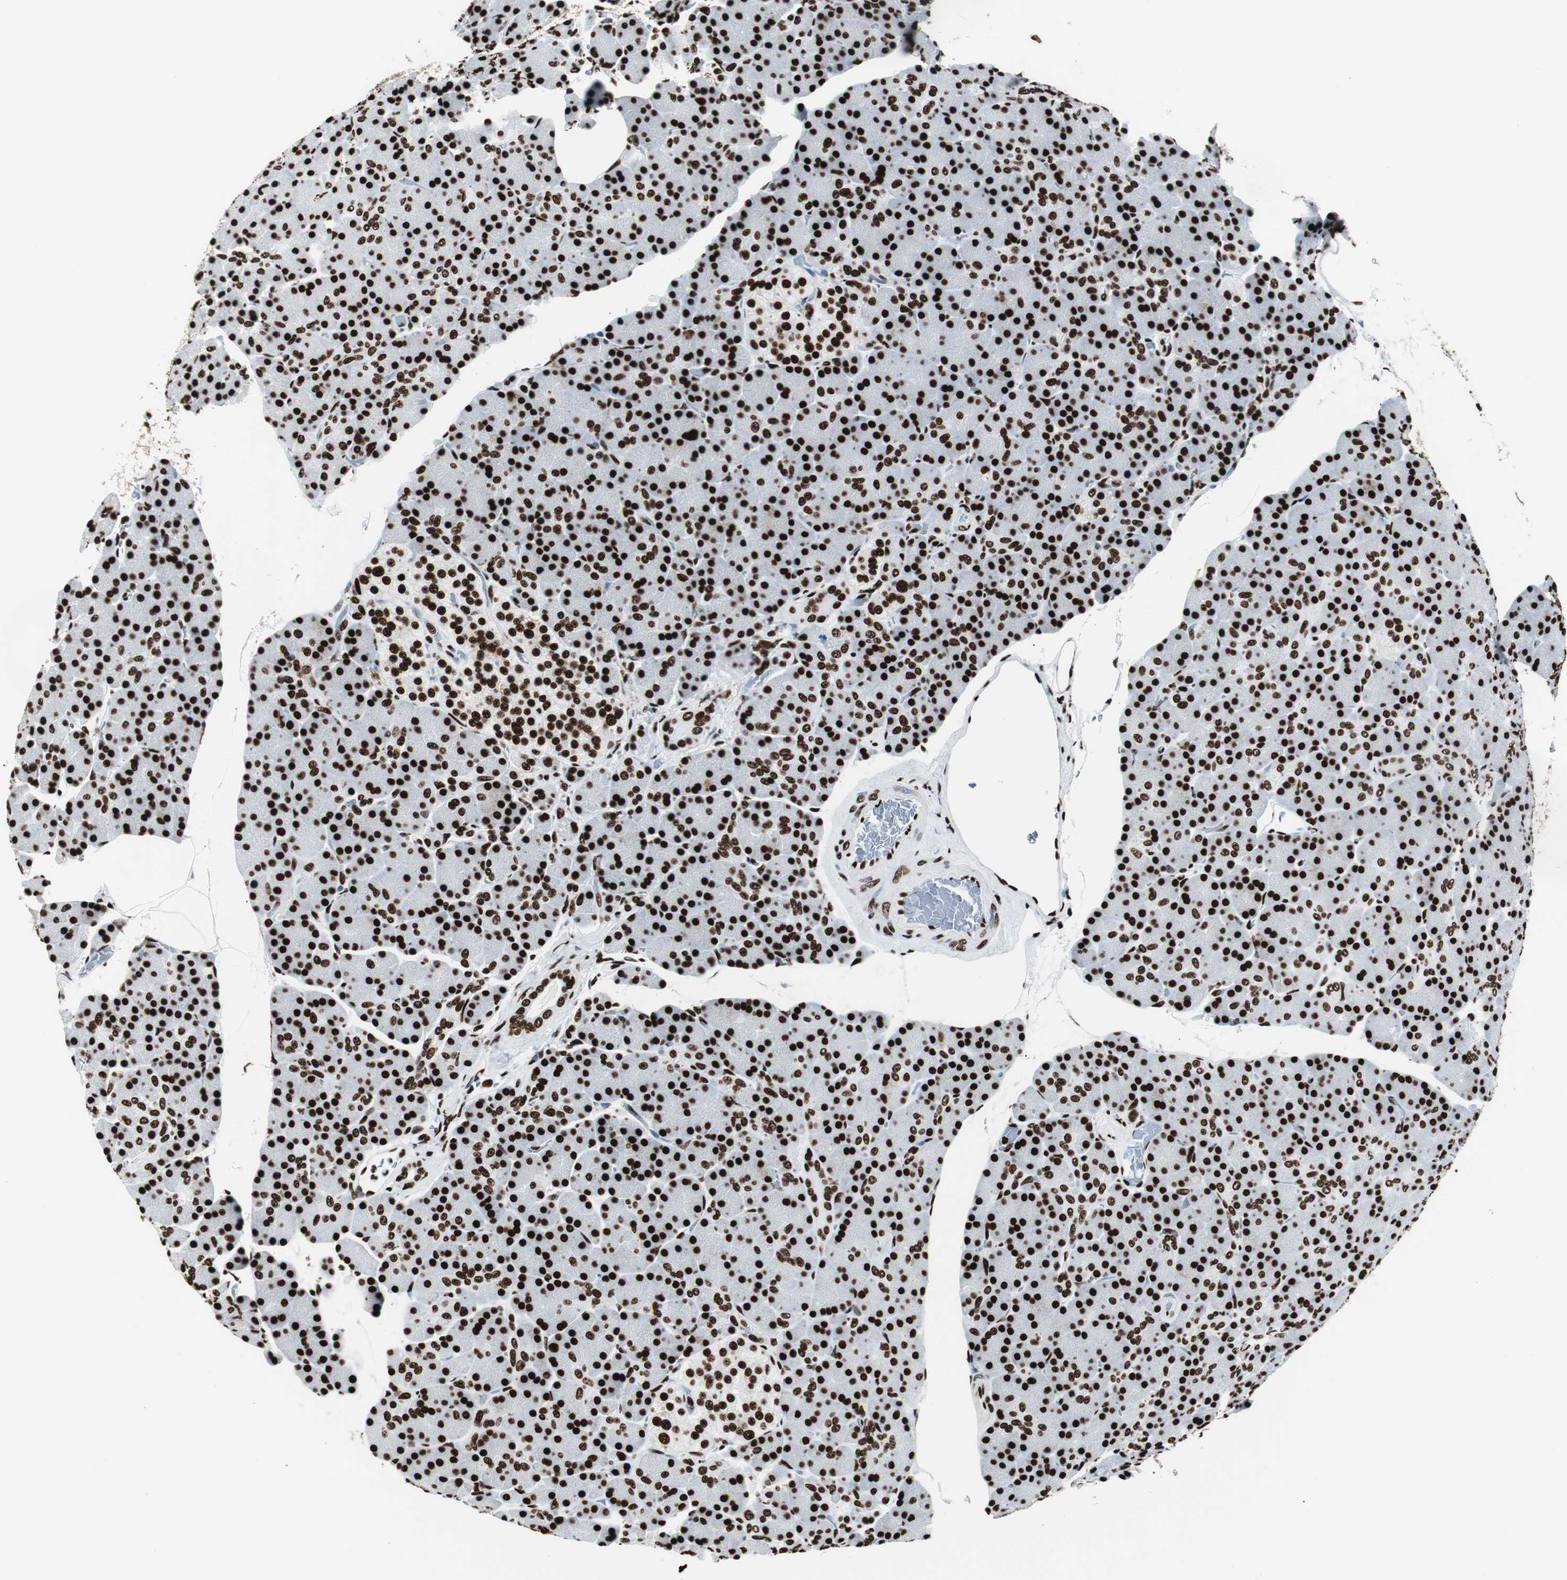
{"staining": {"intensity": "strong", "quantity": ">75%", "location": "nuclear"}, "tissue": "pancreas", "cell_type": "Exocrine glandular cells", "image_type": "normal", "snomed": [{"axis": "morphology", "description": "Normal tissue, NOS"}, {"axis": "topography", "description": "Pancreas"}], "caption": "The image reveals immunohistochemical staining of benign pancreas. There is strong nuclear expression is present in about >75% of exocrine glandular cells. Immunohistochemistry (ihc) stains the protein of interest in brown and the nuclei are stained blue.", "gene": "NCL", "patient": {"sex": "female", "age": 43}}